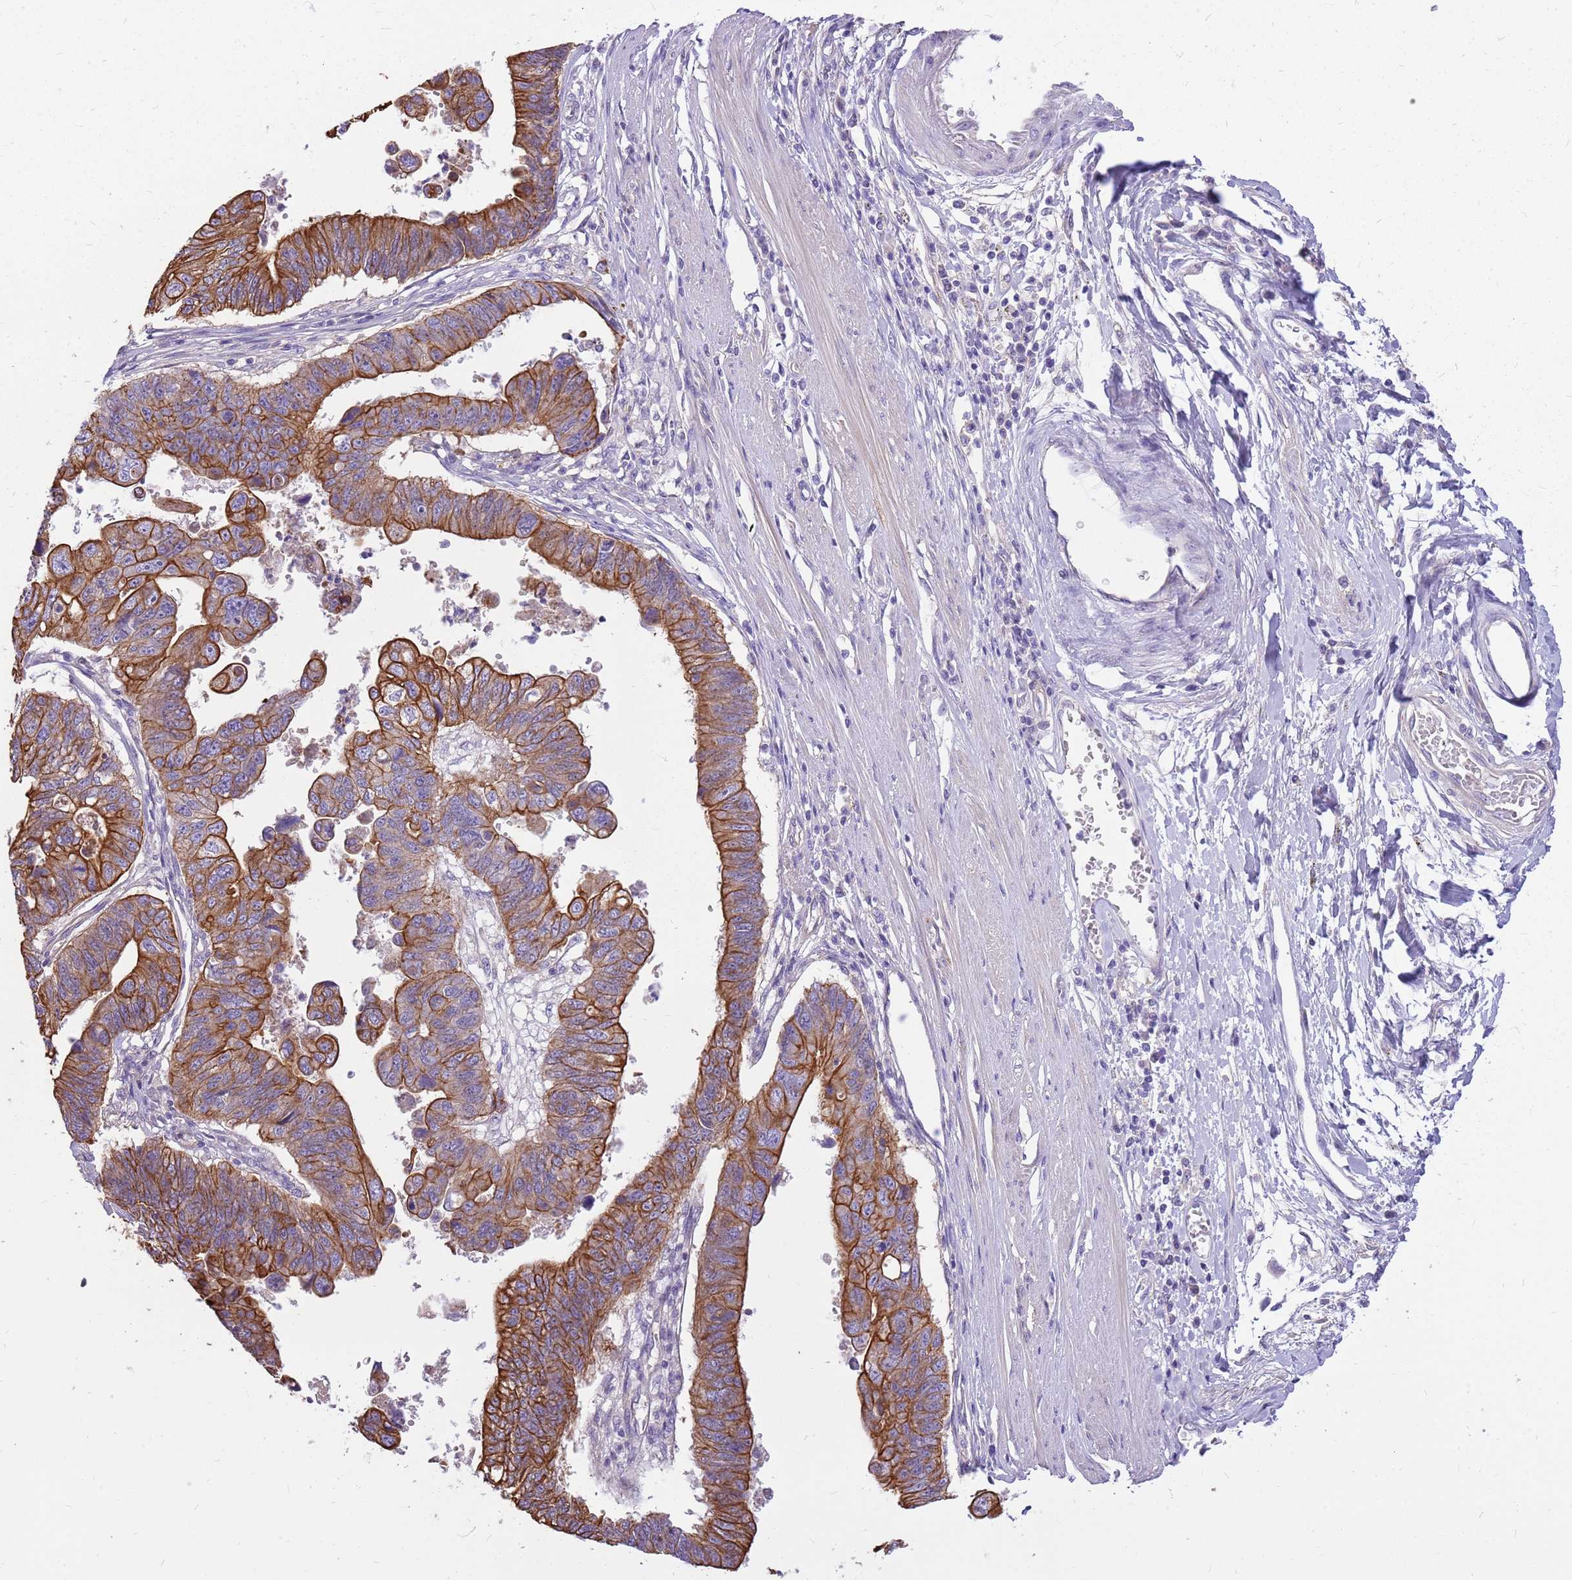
{"staining": {"intensity": "strong", "quantity": ">75%", "location": "cytoplasmic/membranous"}, "tissue": "stomach cancer", "cell_type": "Tumor cells", "image_type": "cancer", "snomed": [{"axis": "morphology", "description": "Adenocarcinoma, NOS"}, {"axis": "topography", "description": "Stomach"}], "caption": "Immunohistochemical staining of human adenocarcinoma (stomach) shows strong cytoplasmic/membranous protein staining in about >75% of tumor cells.", "gene": "WASHC4", "patient": {"sex": "male", "age": 59}}